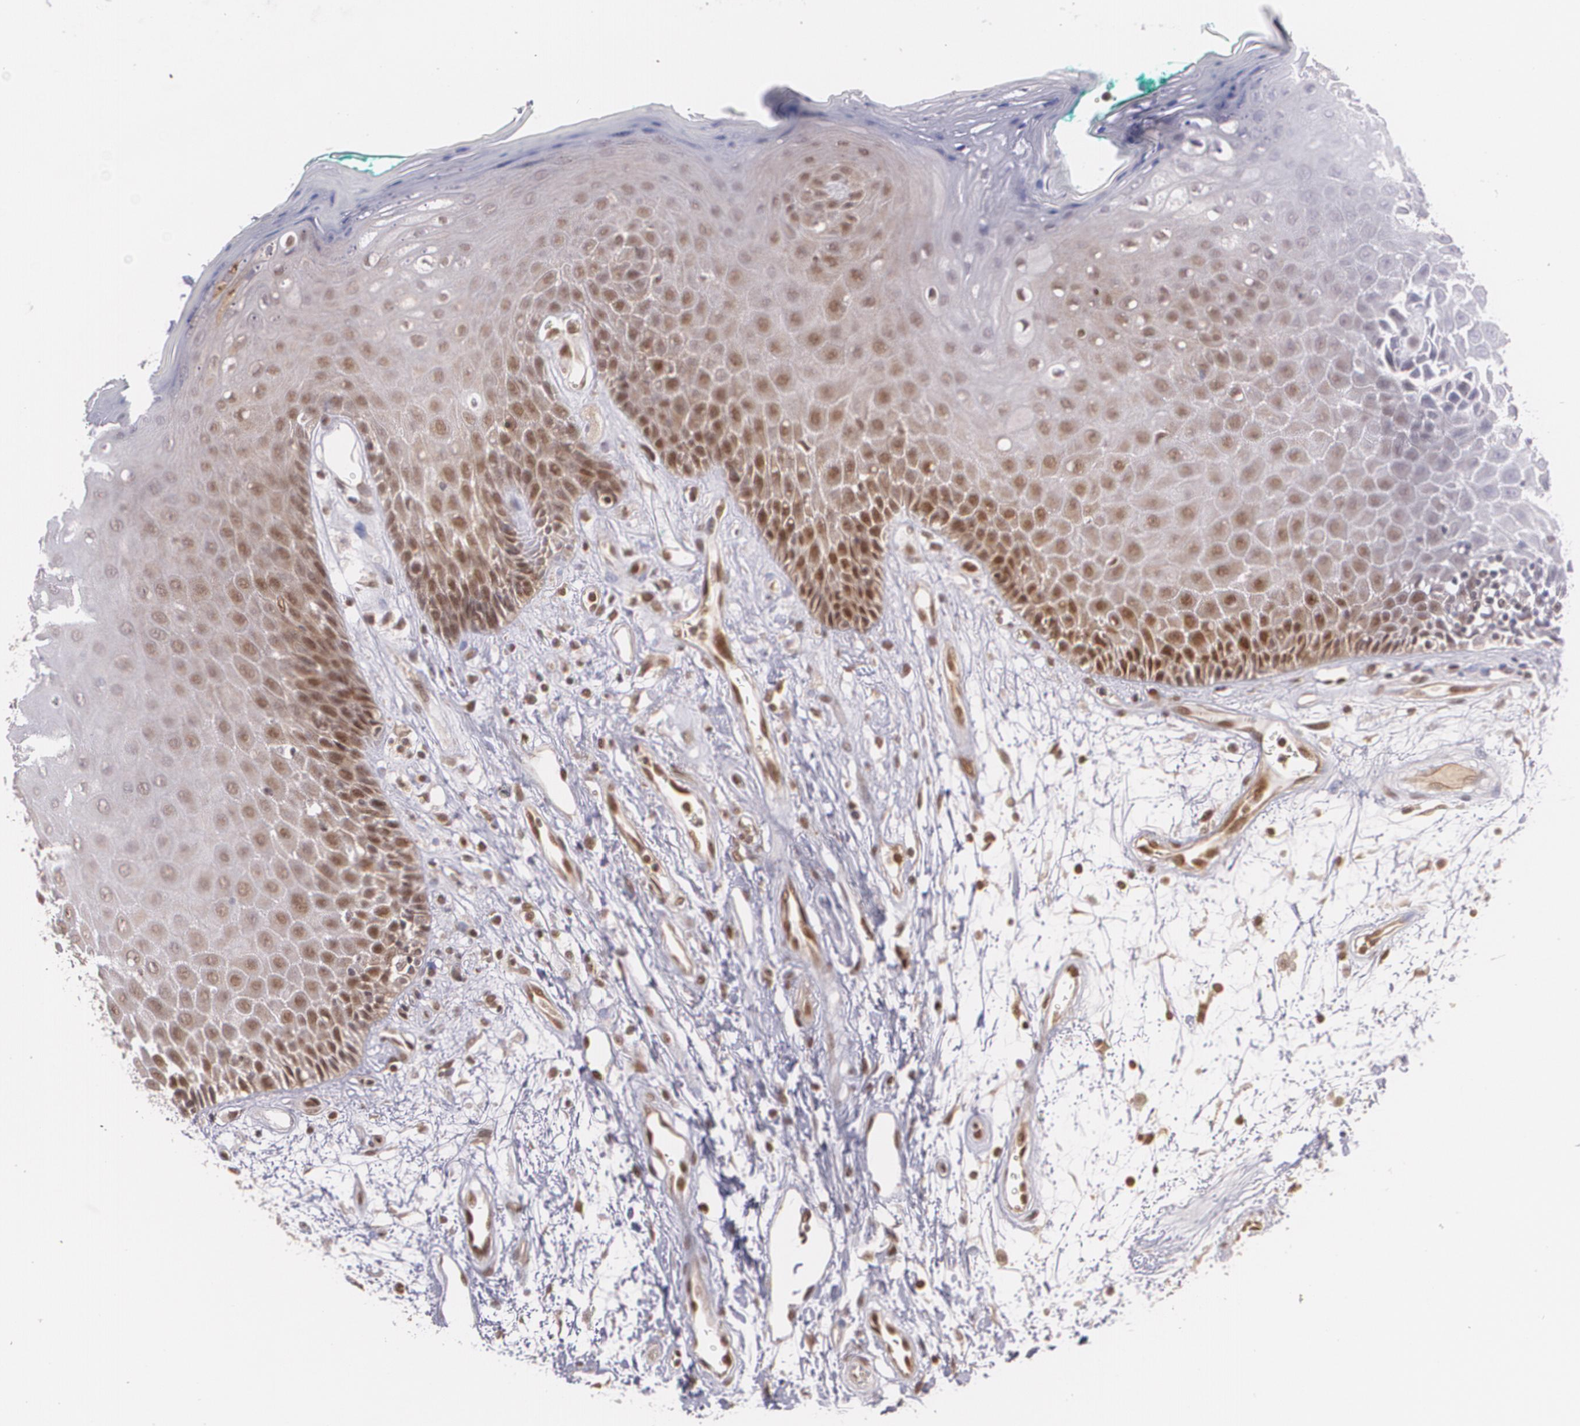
{"staining": {"intensity": "weak", "quantity": "25%-75%", "location": "nuclear"}, "tissue": "oral mucosa", "cell_type": "Squamous epithelial cells", "image_type": "normal", "snomed": [{"axis": "morphology", "description": "Normal tissue, NOS"}, {"axis": "morphology", "description": "Squamous cell carcinoma, NOS"}, {"axis": "topography", "description": "Skeletal muscle"}, {"axis": "topography", "description": "Oral tissue"}, {"axis": "topography", "description": "Head-Neck"}], "caption": "Immunohistochemical staining of normal oral mucosa displays low levels of weak nuclear staining in approximately 25%-75% of squamous epithelial cells.", "gene": "CUL2", "patient": {"sex": "female", "age": 84}}